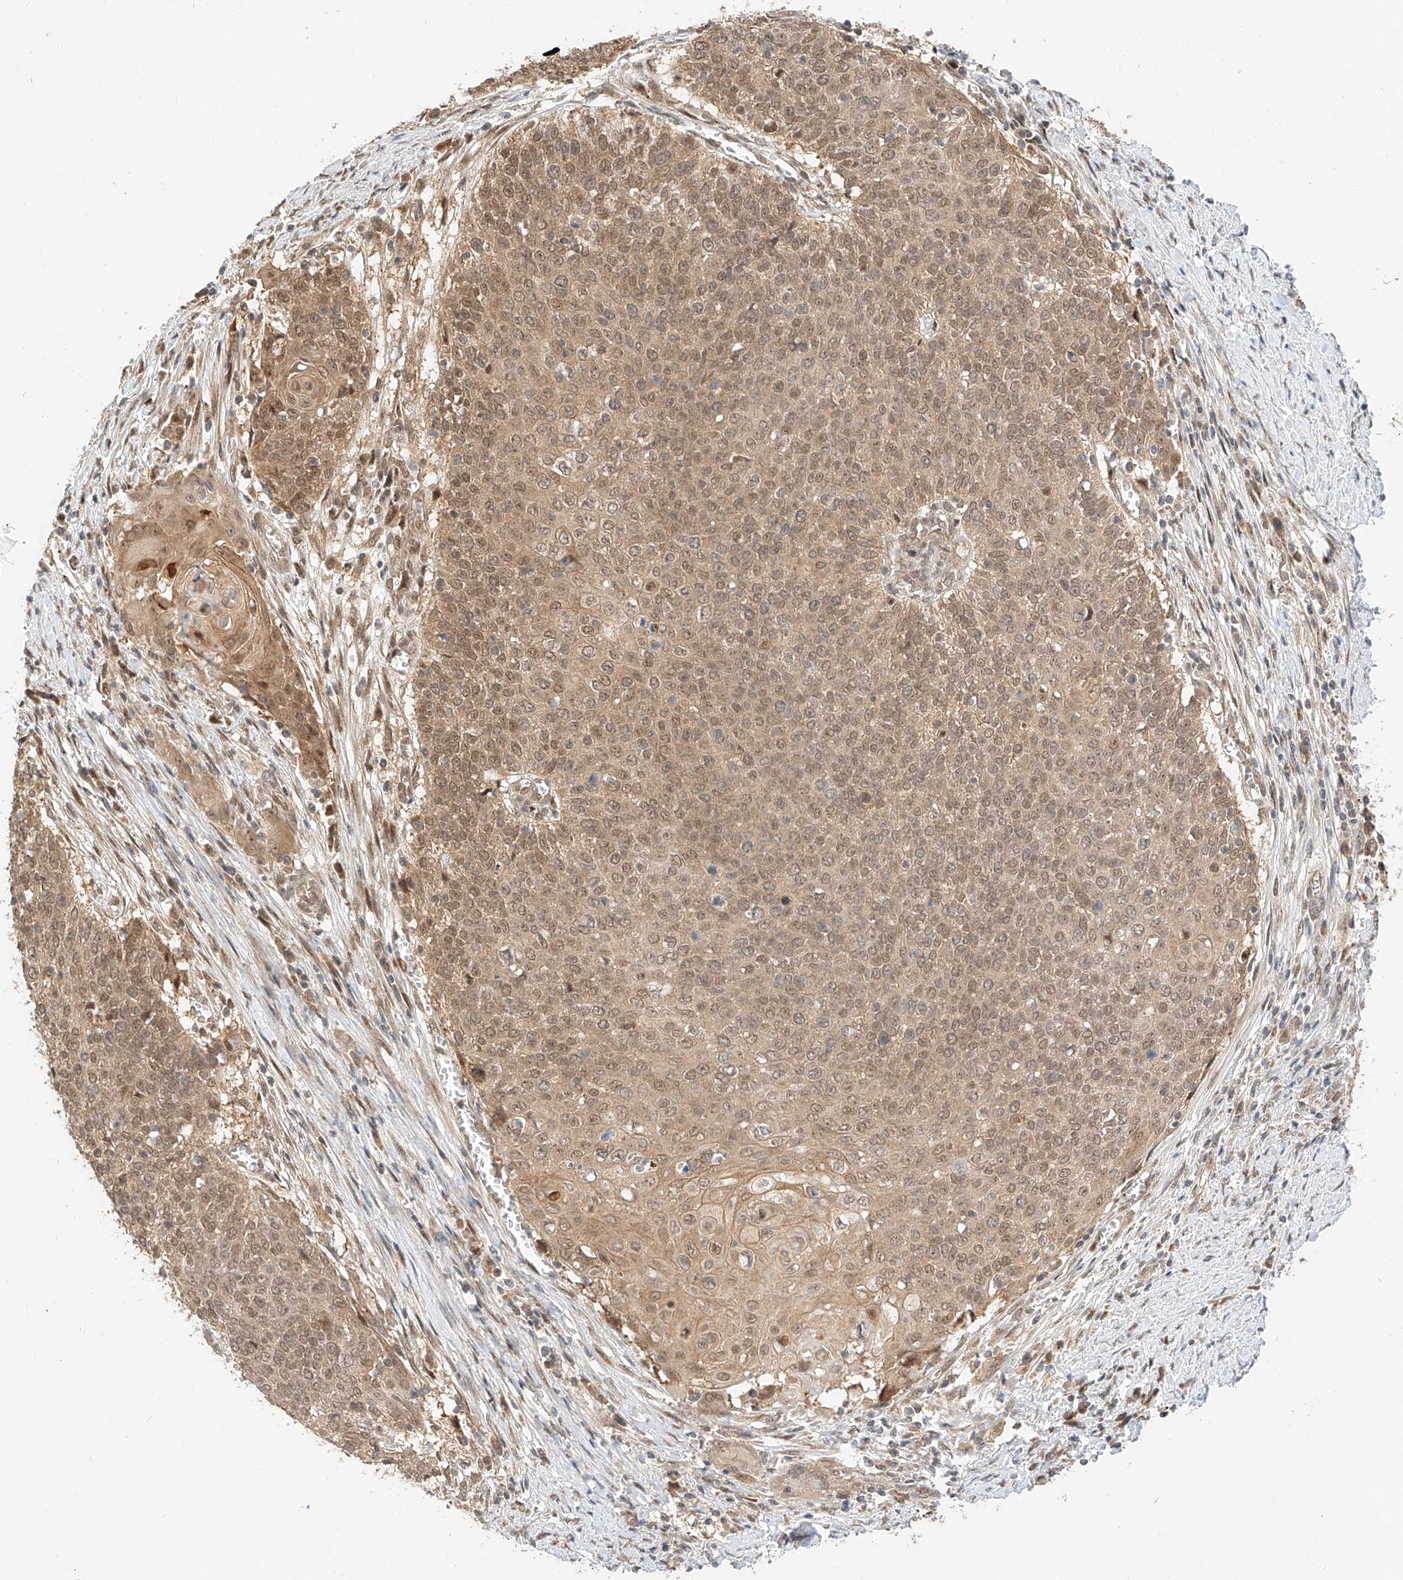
{"staining": {"intensity": "weak", "quantity": ">75%", "location": "cytoplasmic/membranous,nuclear"}, "tissue": "cervical cancer", "cell_type": "Tumor cells", "image_type": "cancer", "snomed": [{"axis": "morphology", "description": "Squamous cell carcinoma, NOS"}, {"axis": "topography", "description": "Cervix"}], "caption": "The image displays staining of squamous cell carcinoma (cervical), revealing weak cytoplasmic/membranous and nuclear protein staining (brown color) within tumor cells. (Stains: DAB in brown, nuclei in blue, Microscopy: brightfield microscopy at high magnification).", "gene": "EIF4H", "patient": {"sex": "female", "age": 39}}